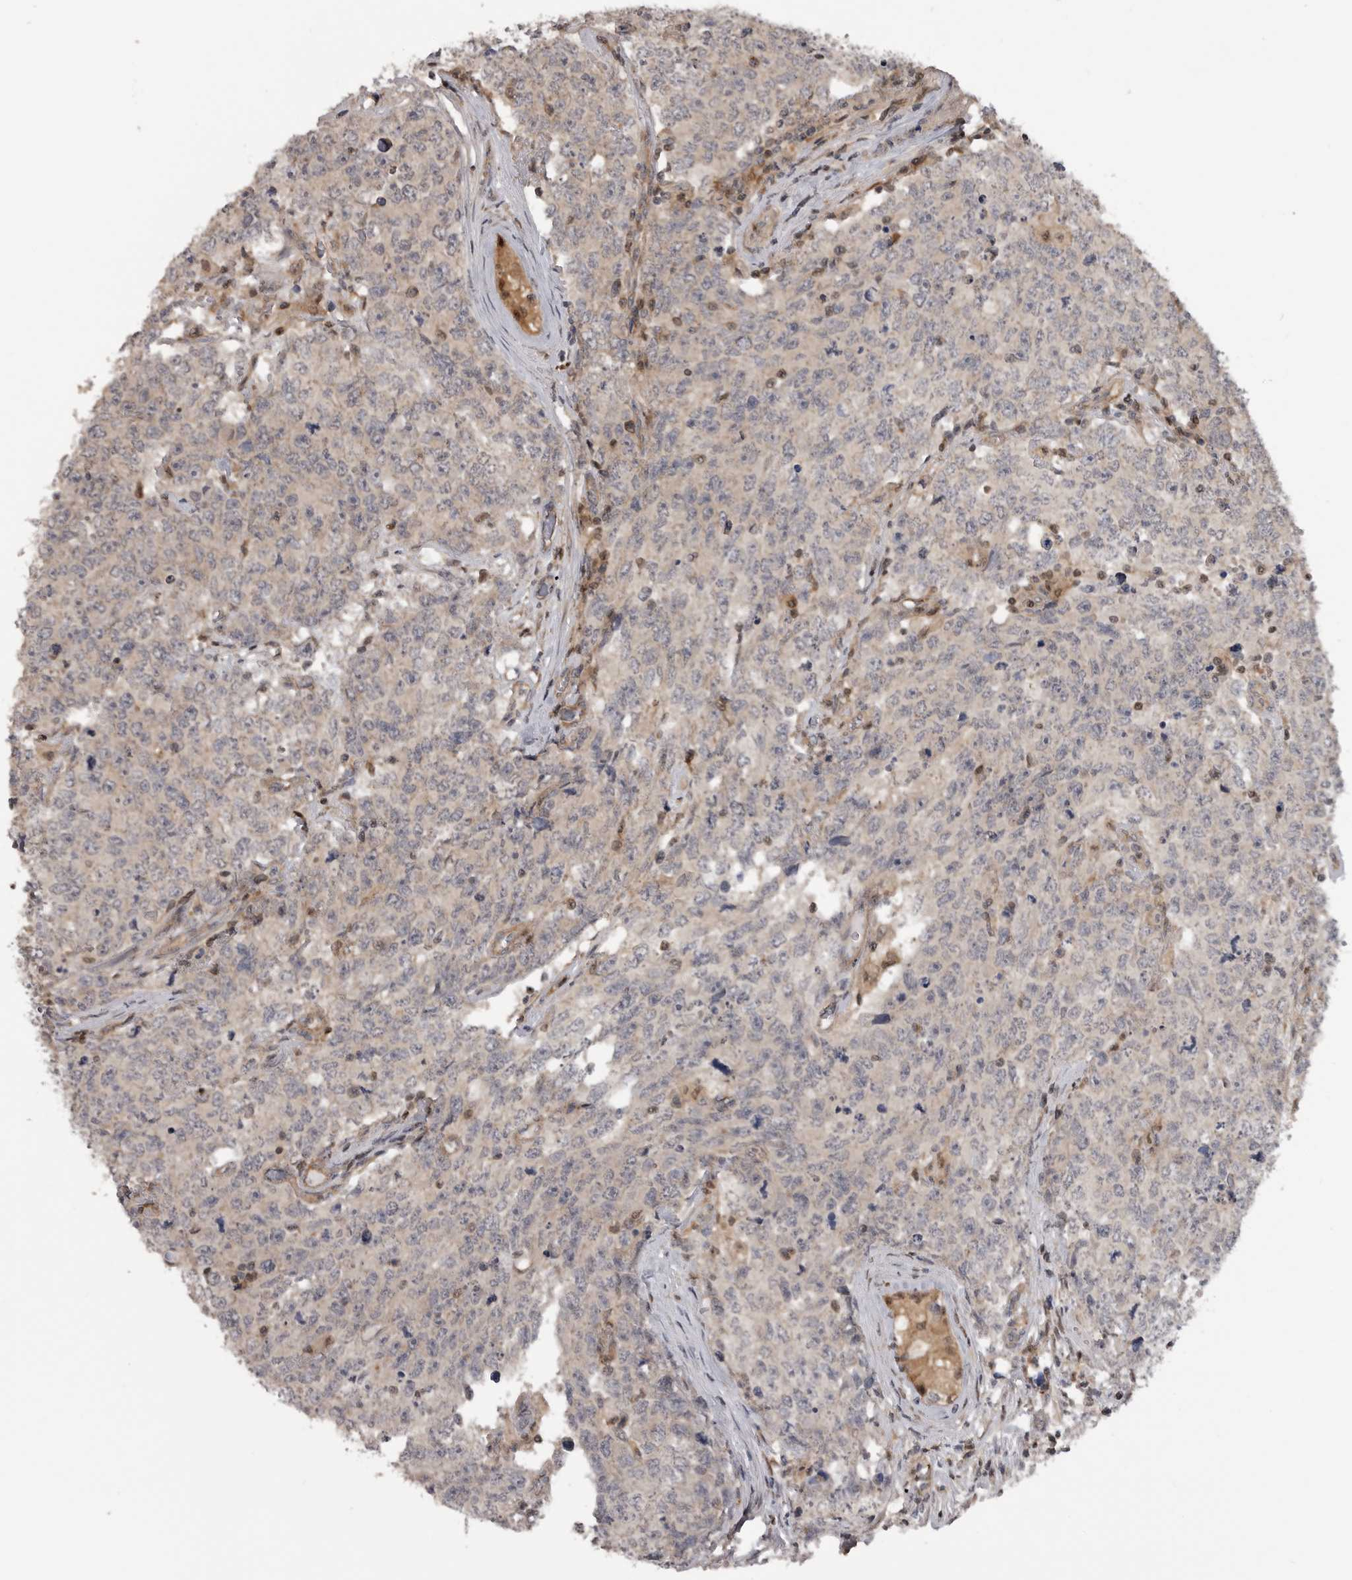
{"staining": {"intensity": "negative", "quantity": "none", "location": "none"}, "tissue": "testis cancer", "cell_type": "Tumor cells", "image_type": "cancer", "snomed": [{"axis": "morphology", "description": "Carcinoma, Embryonal, NOS"}, {"axis": "topography", "description": "Testis"}], "caption": "This is an IHC histopathology image of testis cancer (embryonal carcinoma). There is no positivity in tumor cells.", "gene": "MAPK13", "patient": {"sex": "male", "age": 28}}